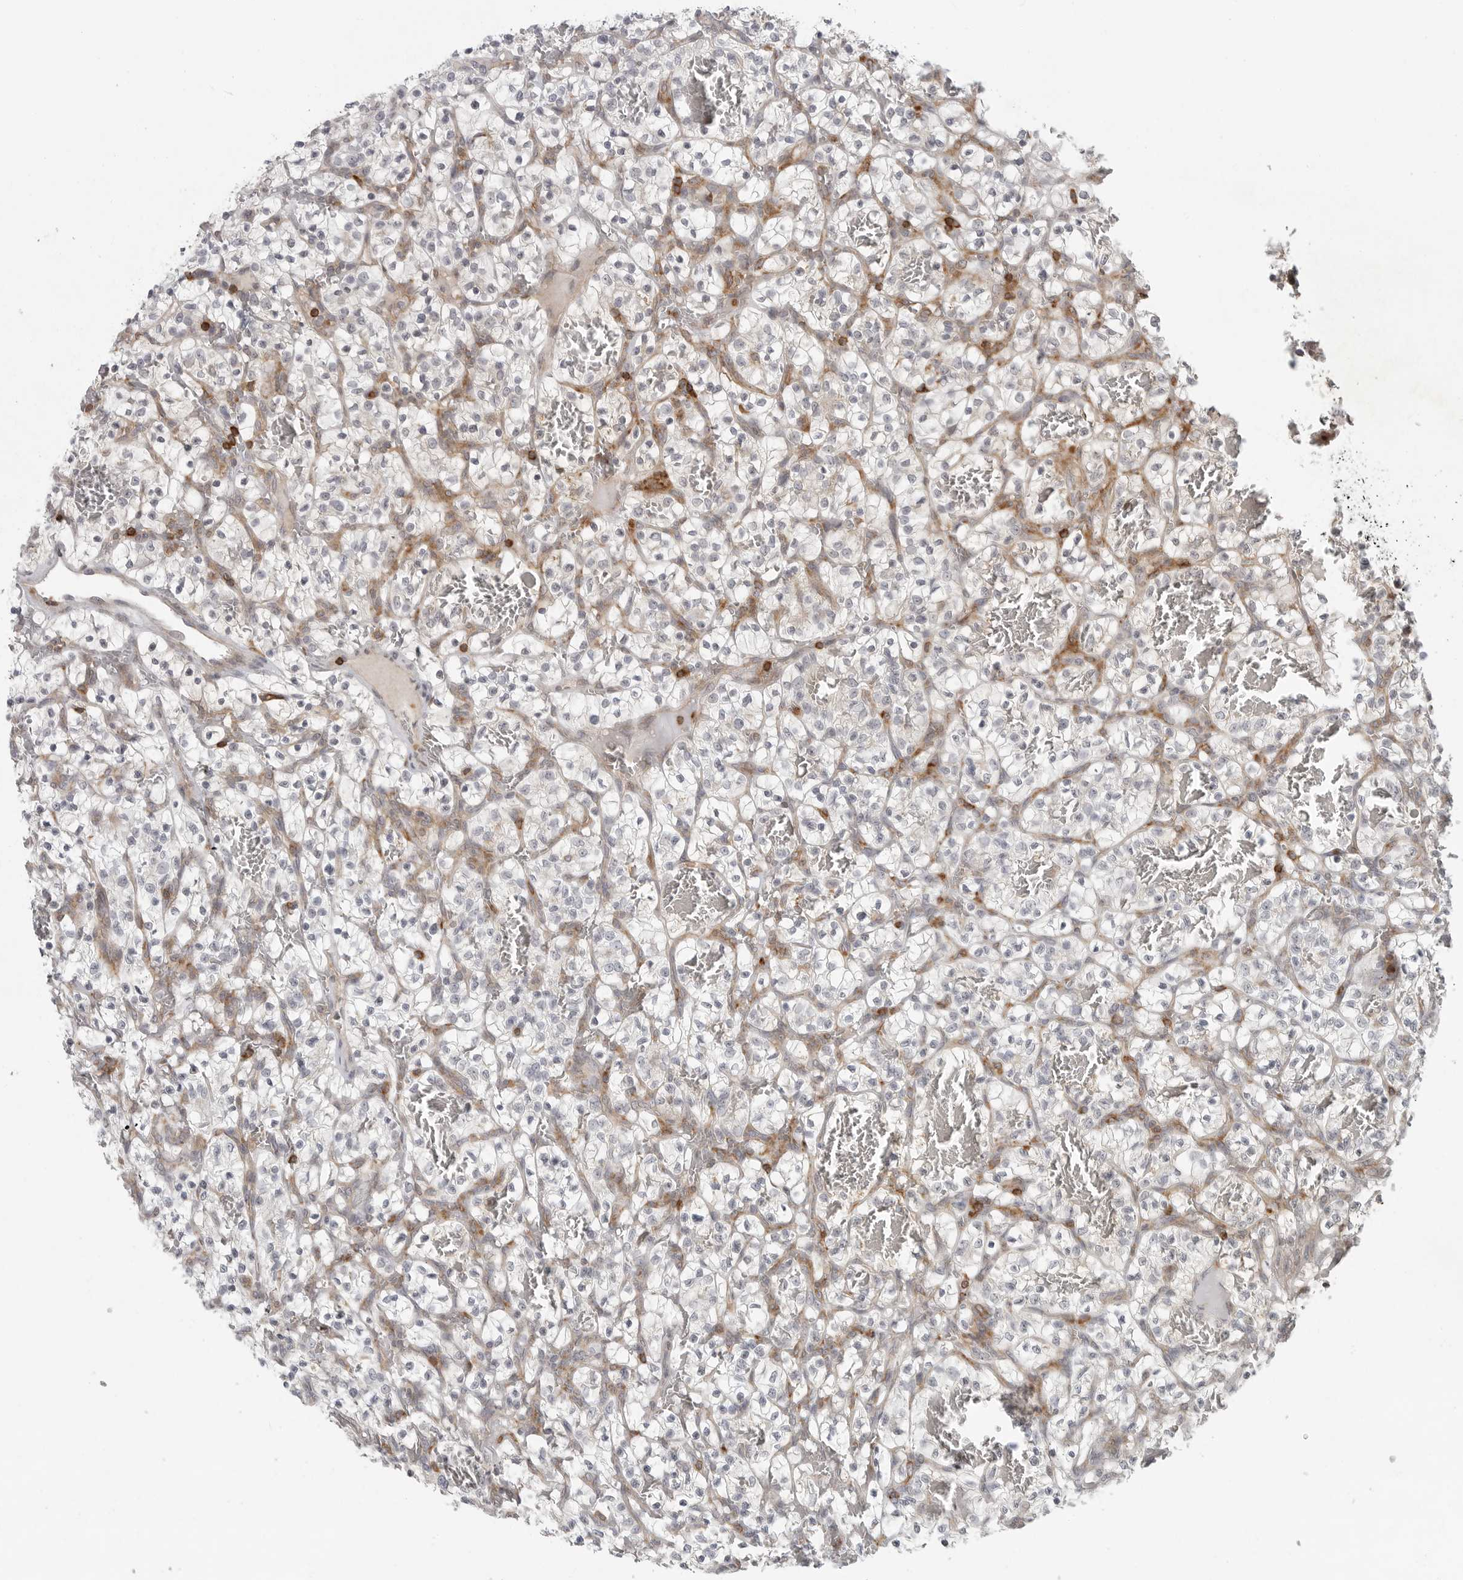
{"staining": {"intensity": "negative", "quantity": "none", "location": "none"}, "tissue": "renal cancer", "cell_type": "Tumor cells", "image_type": "cancer", "snomed": [{"axis": "morphology", "description": "Adenocarcinoma, NOS"}, {"axis": "topography", "description": "Kidney"}], "caption": "Immunohistochemistry of human renal cancer (adenocarcinoma) reveals no staining in tumor cells. (DAB (3,3'-diaminobenzidine) immunohistochemistry (IHC) visualized using brightfield microscopy, high magnification).", "gene": "SH3KBP1", "patient": {"sex": "female", "age": 57}}